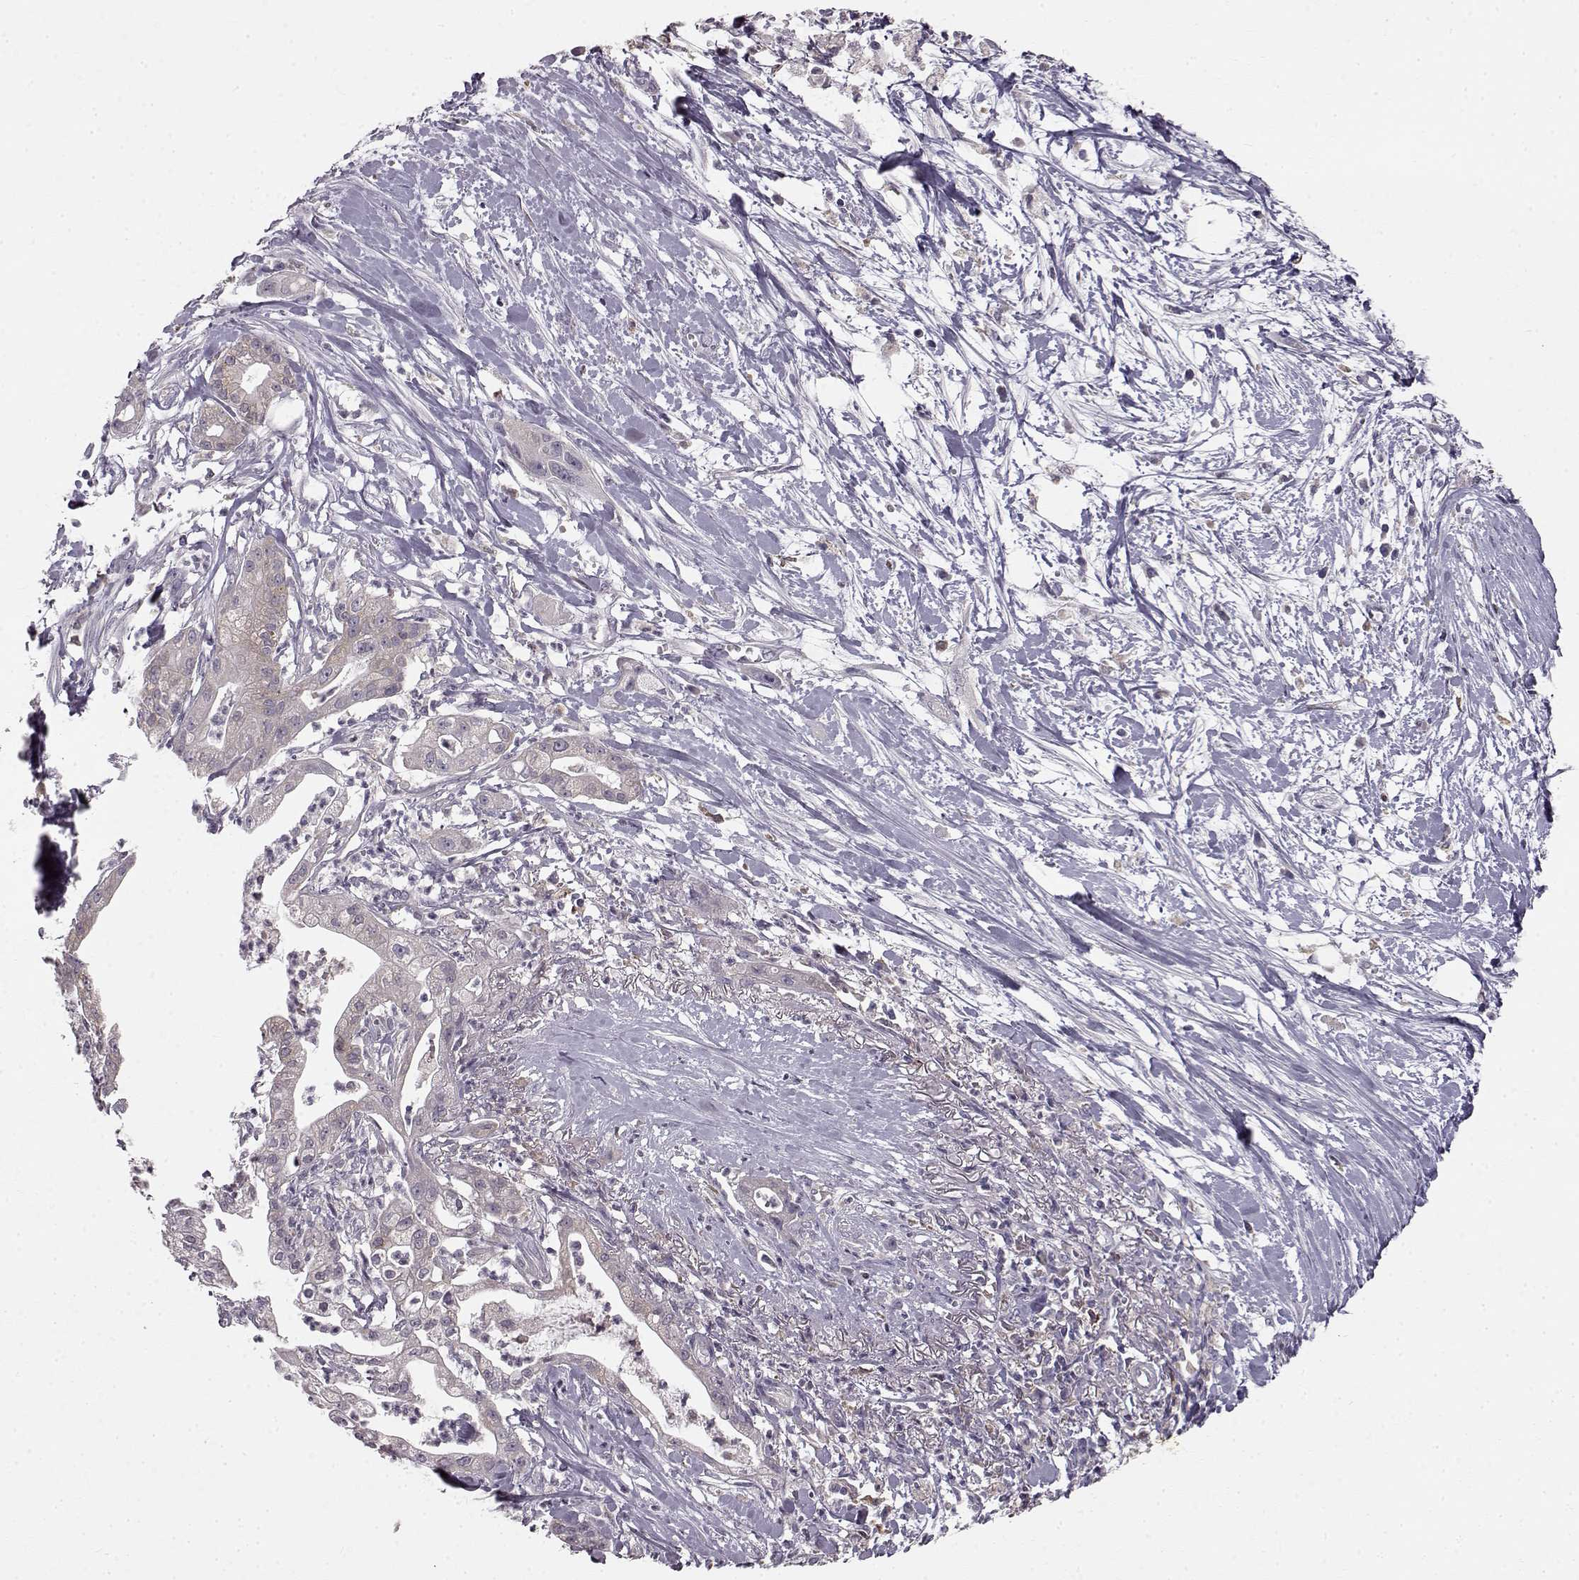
{"staining": {"intensity": "weak", "quantity": "<25%", "location": "cytoplasmic/membranous"}, "tissue": "pancreatic cancer", "cell_type": "Tumor cells", "image_type": "cancer", "snomed": [{"axis": "morphology", "description": "Normal tissue, NOS"}, {"axis": "morphology", "description": "Adenocarcinoma, NOS"}, {"axis": "topography", "description": "Lymph node"}, {"axis": "topography", "description": "Pancreas"}], "caption": "This is an IHC image of pancreatic cancer (adenocarcinoma). There is no staining in tumor cells.", "gene": "SPAG17", "patient": {"sex": "female", "age": 58}}